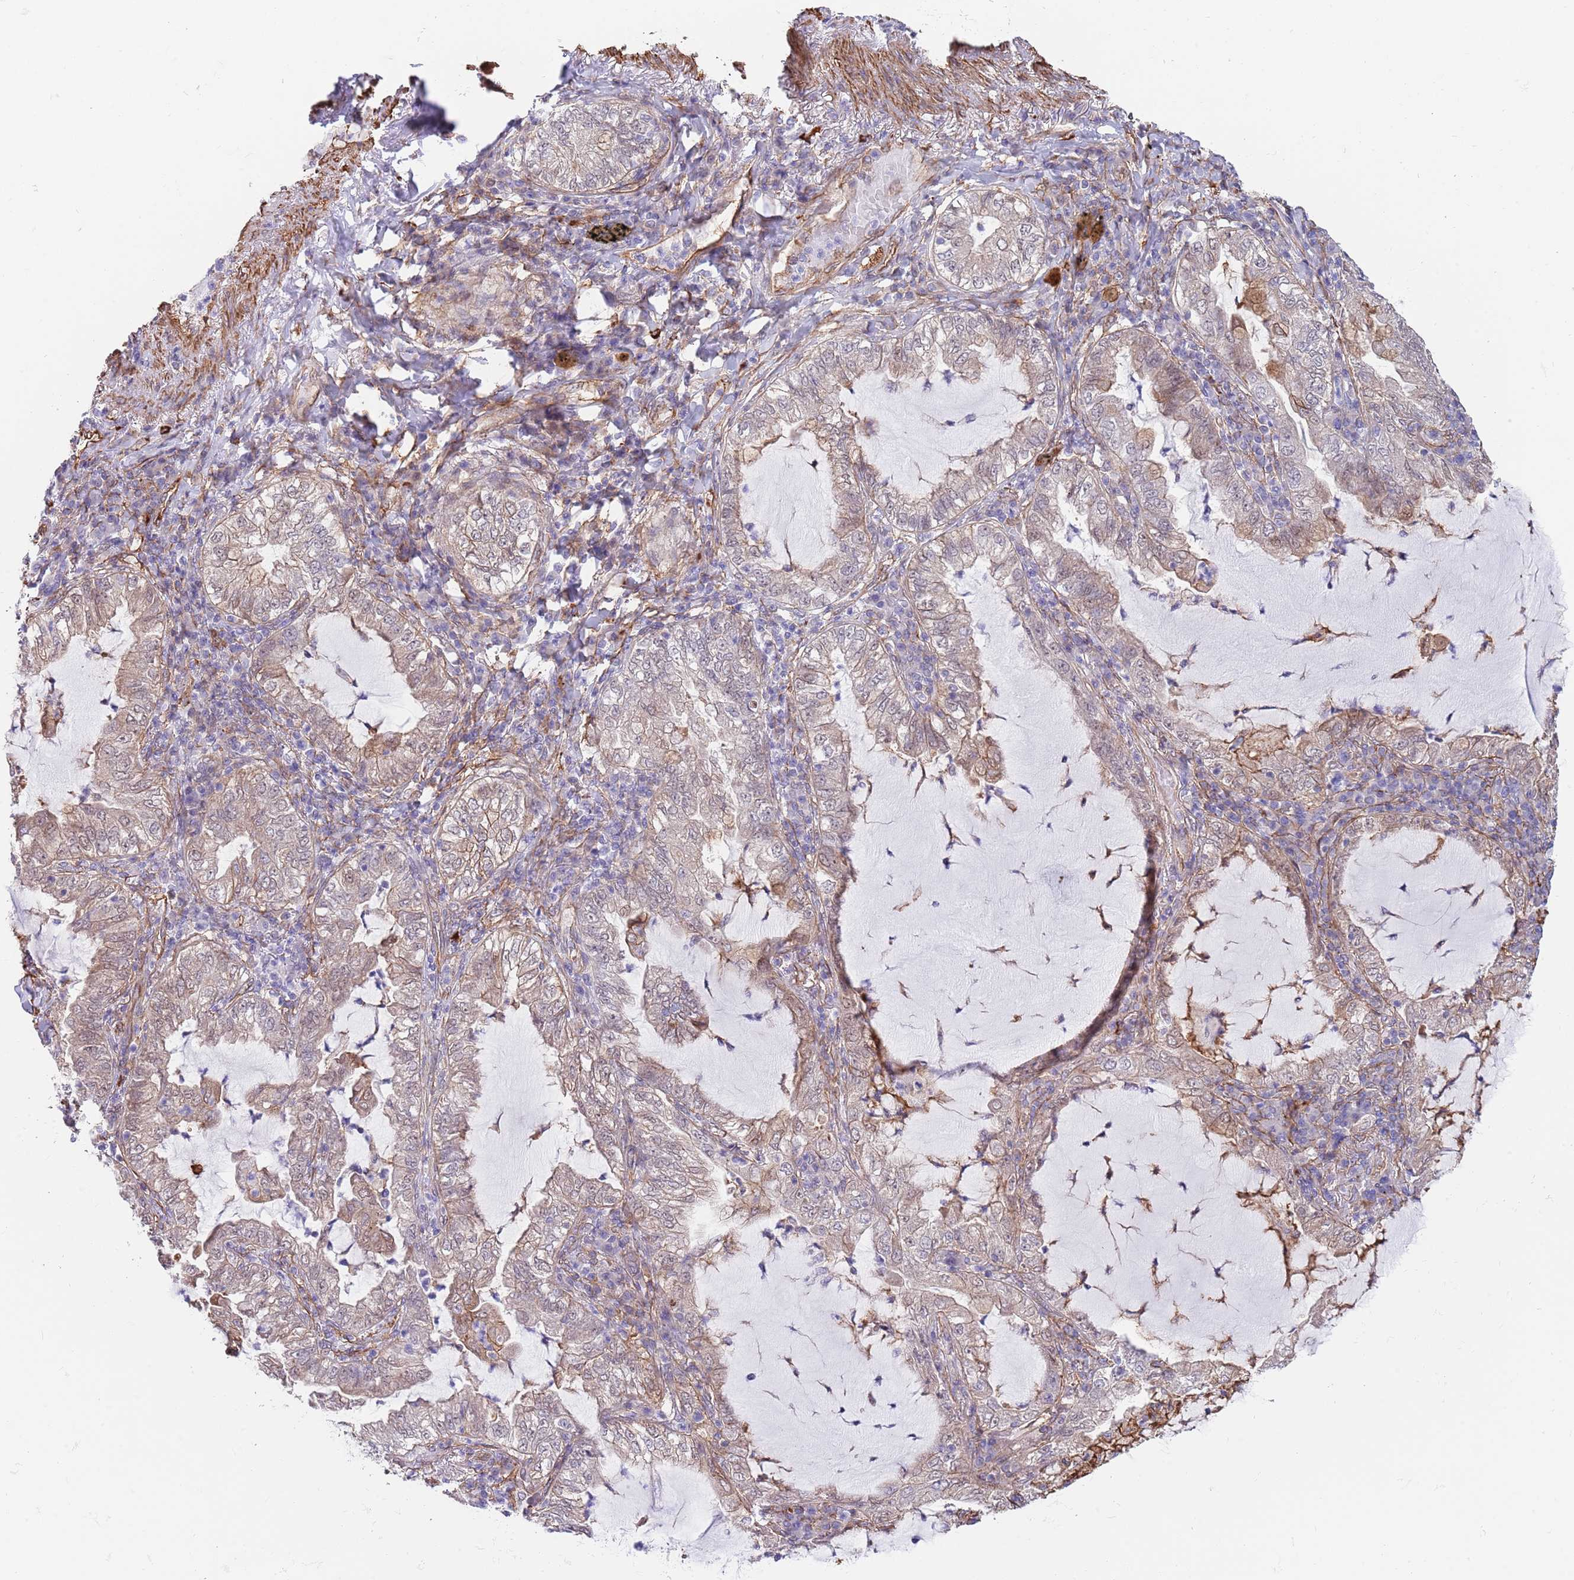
{"staining": {"intensity": "weak", "quantity": "25%-75%", "location": "cytoplasmic/membranous"}, "tissue": "lung cancer", "cell_type": "Tumor cells", "image_type": "cancer", "snomed": [{"axis": "morphology", "description": "Adenocarcinoma, NOS"}, {"axis": "topography", "description": "Lung"}], "caption": "Weak cytoplasmic/membranous expression for a protein is seen in approximately 25%-75% of tumor cells of lung cancer (adenocarcinoma) using immunohistochemistry (IHC).", "gene": "BPNT1", "patient": {"sex": "female", "age": 73}}